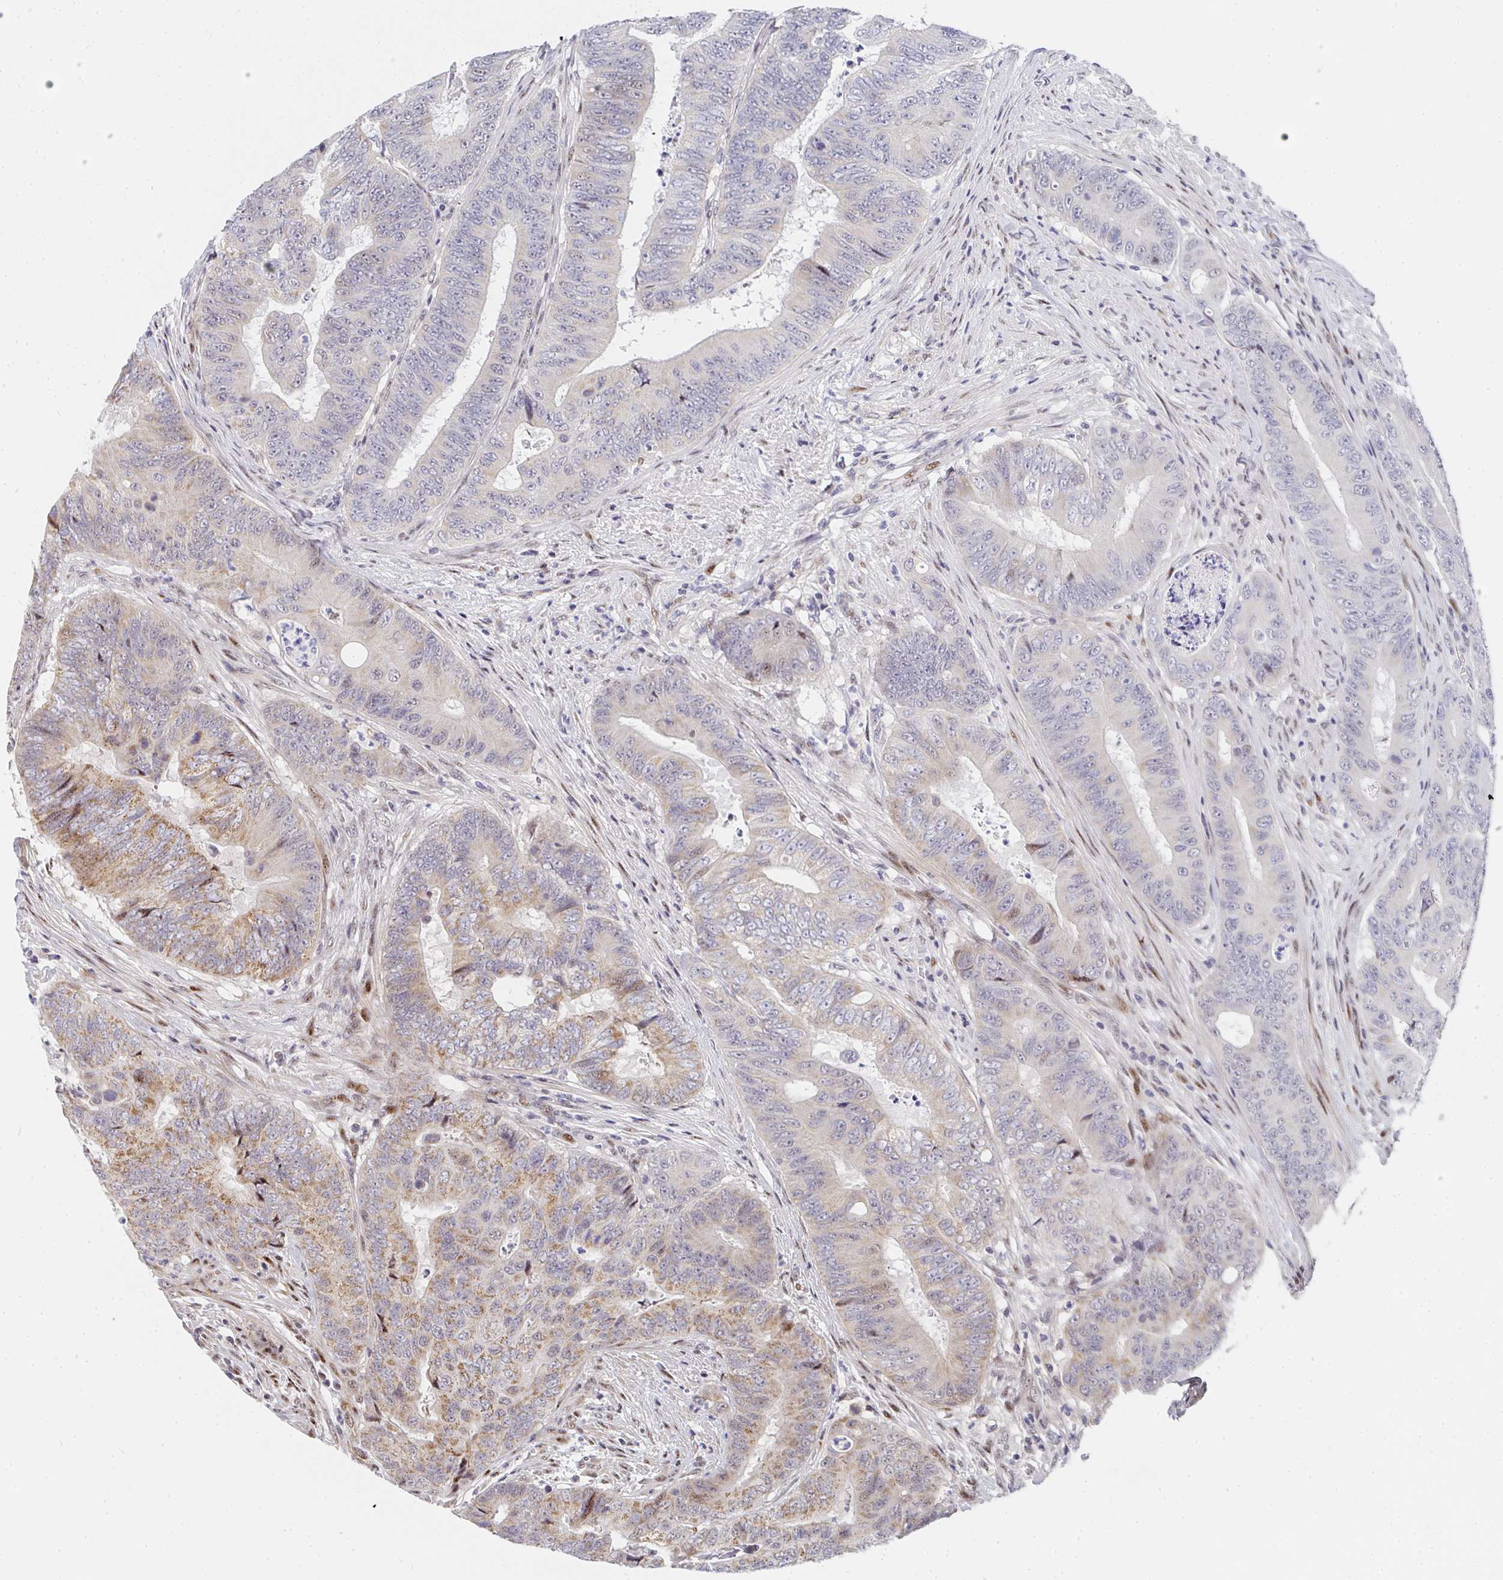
{"staining": {"intensity": "moderate", "quantity": "<25%", "location": "cytoplasmic/membranous"}, "tissue": "colorectal cancer", "cell_type": "Tumor cells", "image_type": "cancer", "snomed": [{"axis": "morphology", "description": "Adenocarcinoma, NOS"}, {"axis": "topography", "description": "Colon"}], "caption": "Colorectal cancer (adenocarcinoma) tissue displays moderate cytoplasmic/membranous expression in approximately <25% of tumor cells", "gene": "ZIC3", "patient": {"sex": "female", "age": 48}}